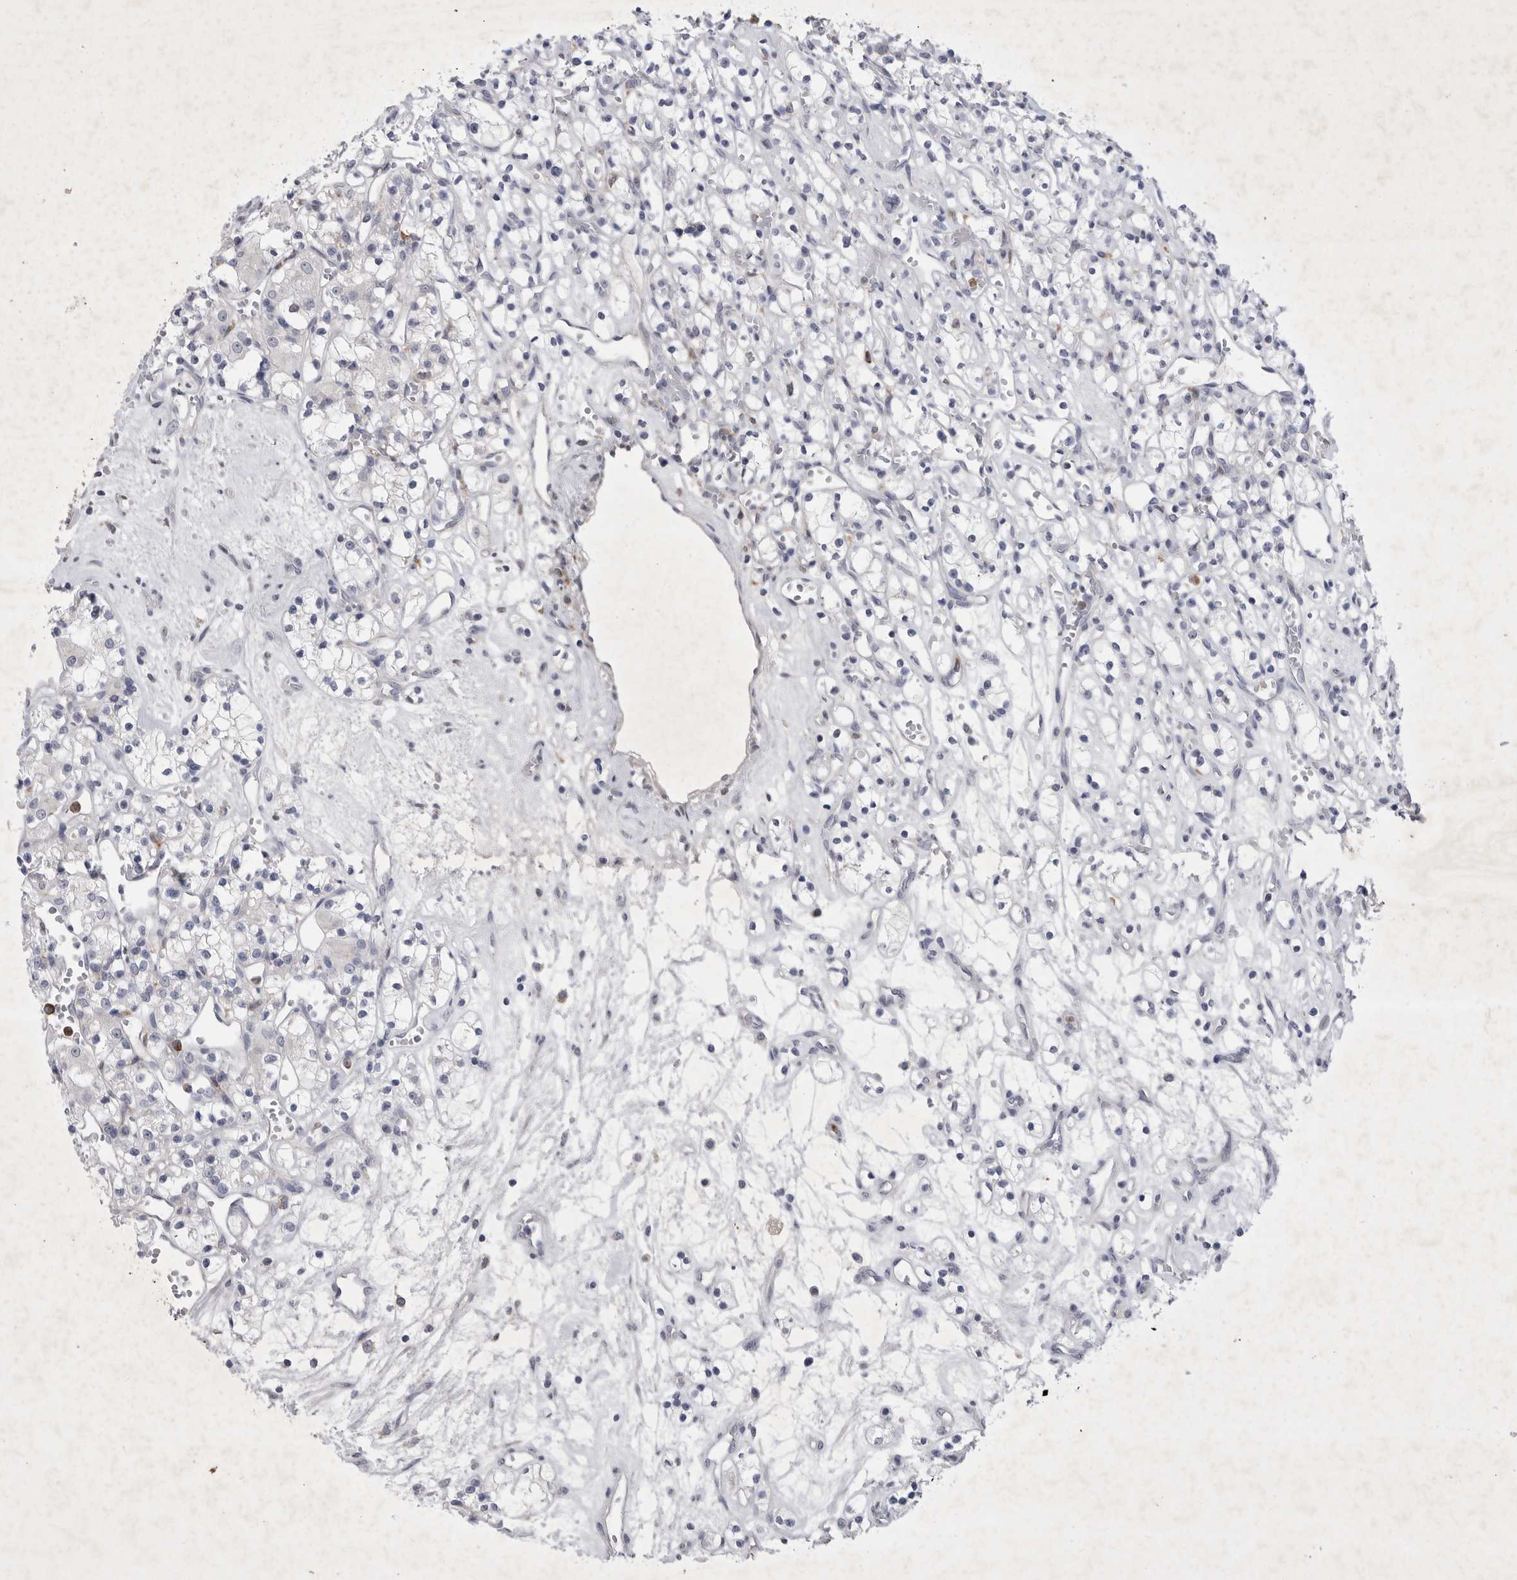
{"staining": {"intensity": "negative", "quantity": "none", "location": "none"}, "tissue": "renal cancer", "cell_type": "Tumor cells", "image_type": "cancer", "snomed": [{"axis": "morphology", "description": "Adenocarcinoma, NOS"}, {"axis": "topography", "description": "Kidney"}], "caption": "Immunohistochemistry image of renal cancer (adenocarcinoma) stained for a protein (brown), which reveals no expression in tumor cells.", "gene": "SIGLEC10", "patient": {"sex": "female", "age": 59}}